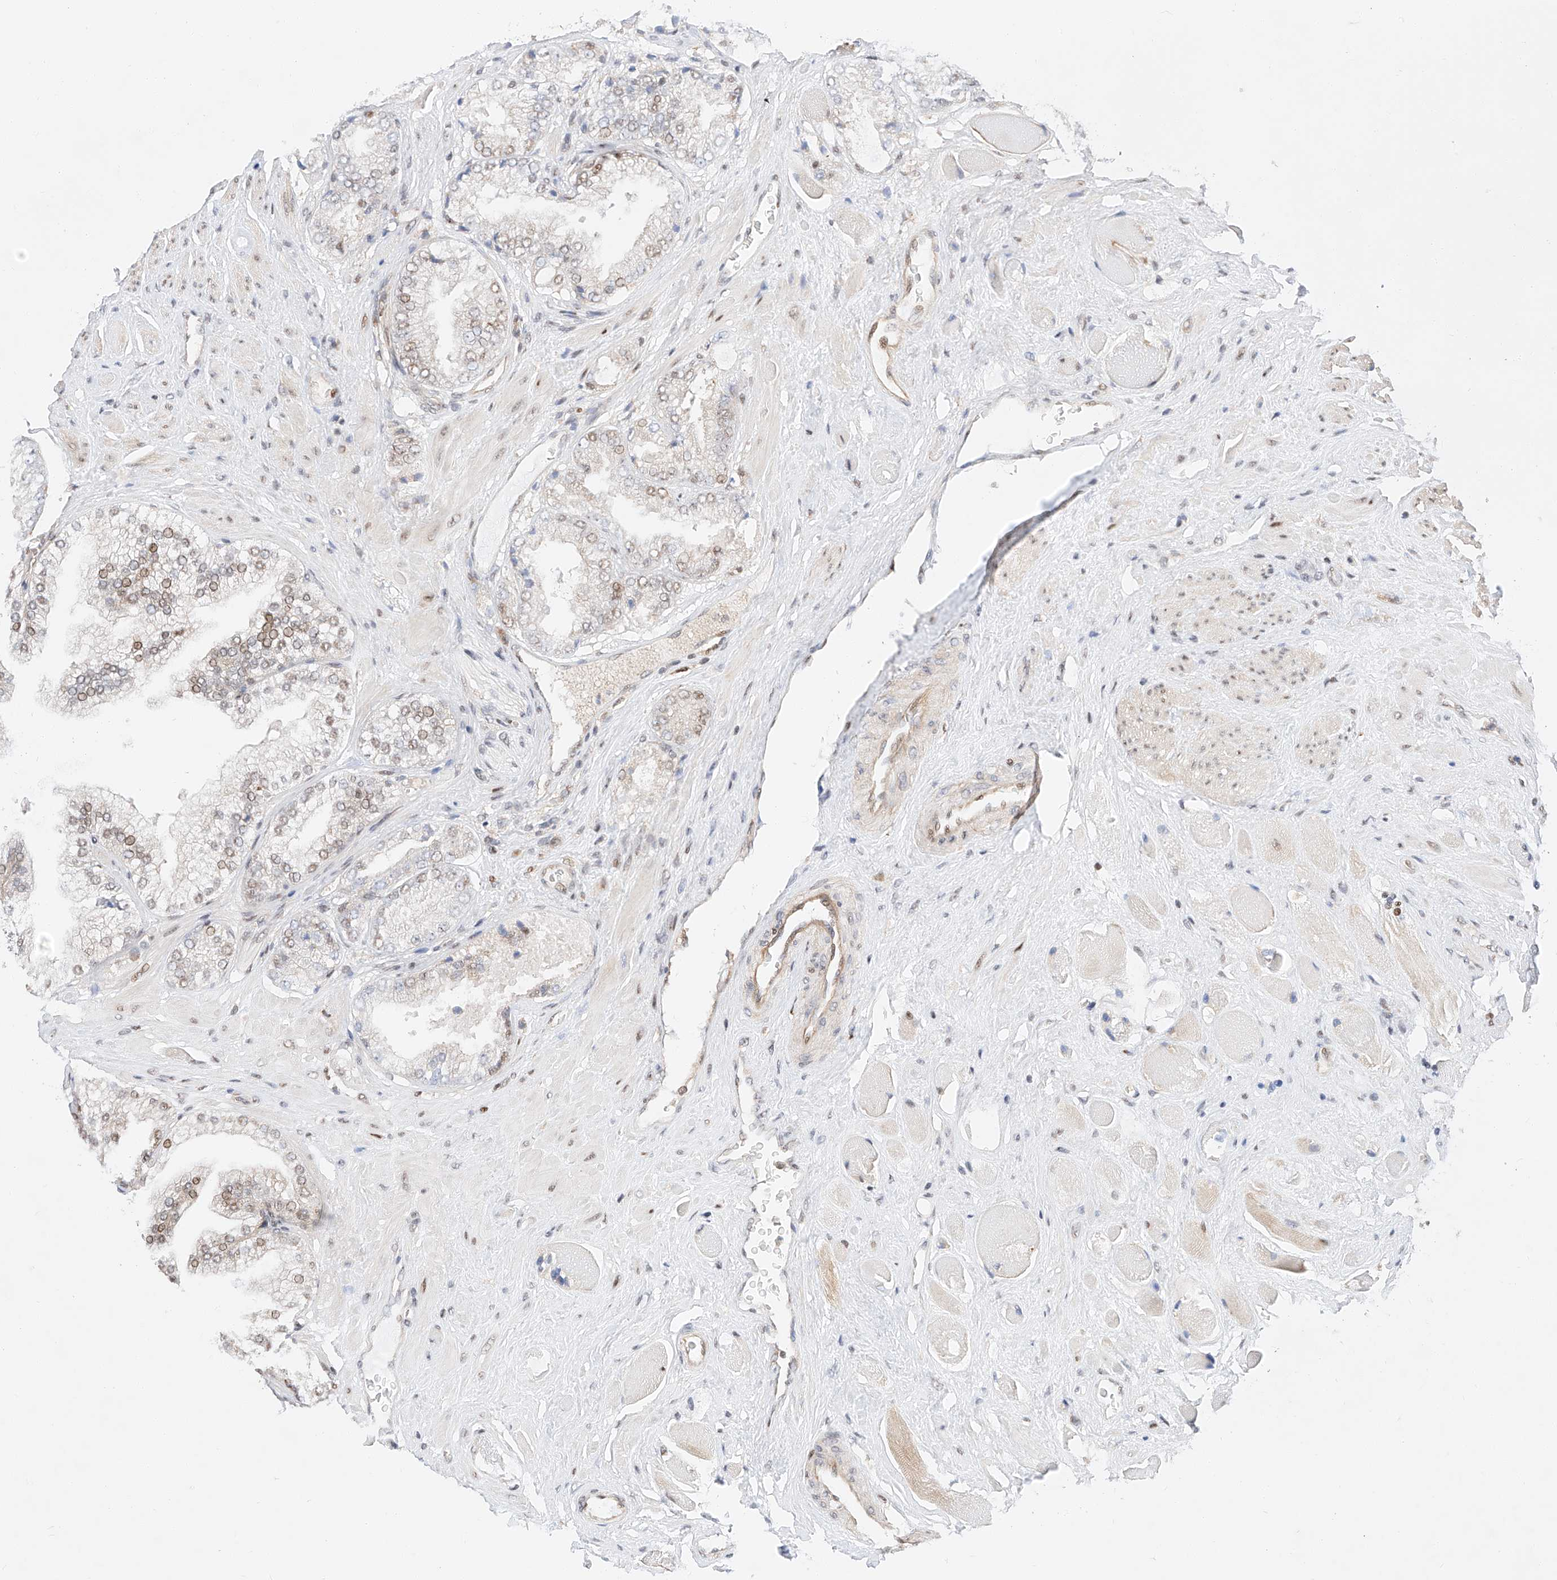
{"staining": {"intensity": "moderate", "quantity": "<25%", "location": "nuclear"}, "tissue": "prostate cancer", "cell_type": "Tumor cells", "image_type": "cancer", "snomed": [{"axis": "morphology", "description": "Adenocarcinoma, High grade"}, {"axis": "topography", "description": "Prostate"}], "caption": "Prostate cancer stained with immunohistochemistry (IHC) displays moderate nuclear staining in approximately <25% of tumor cells.", "gene": "HDAC9", "patient": {"sex": "male", "age": 58}}